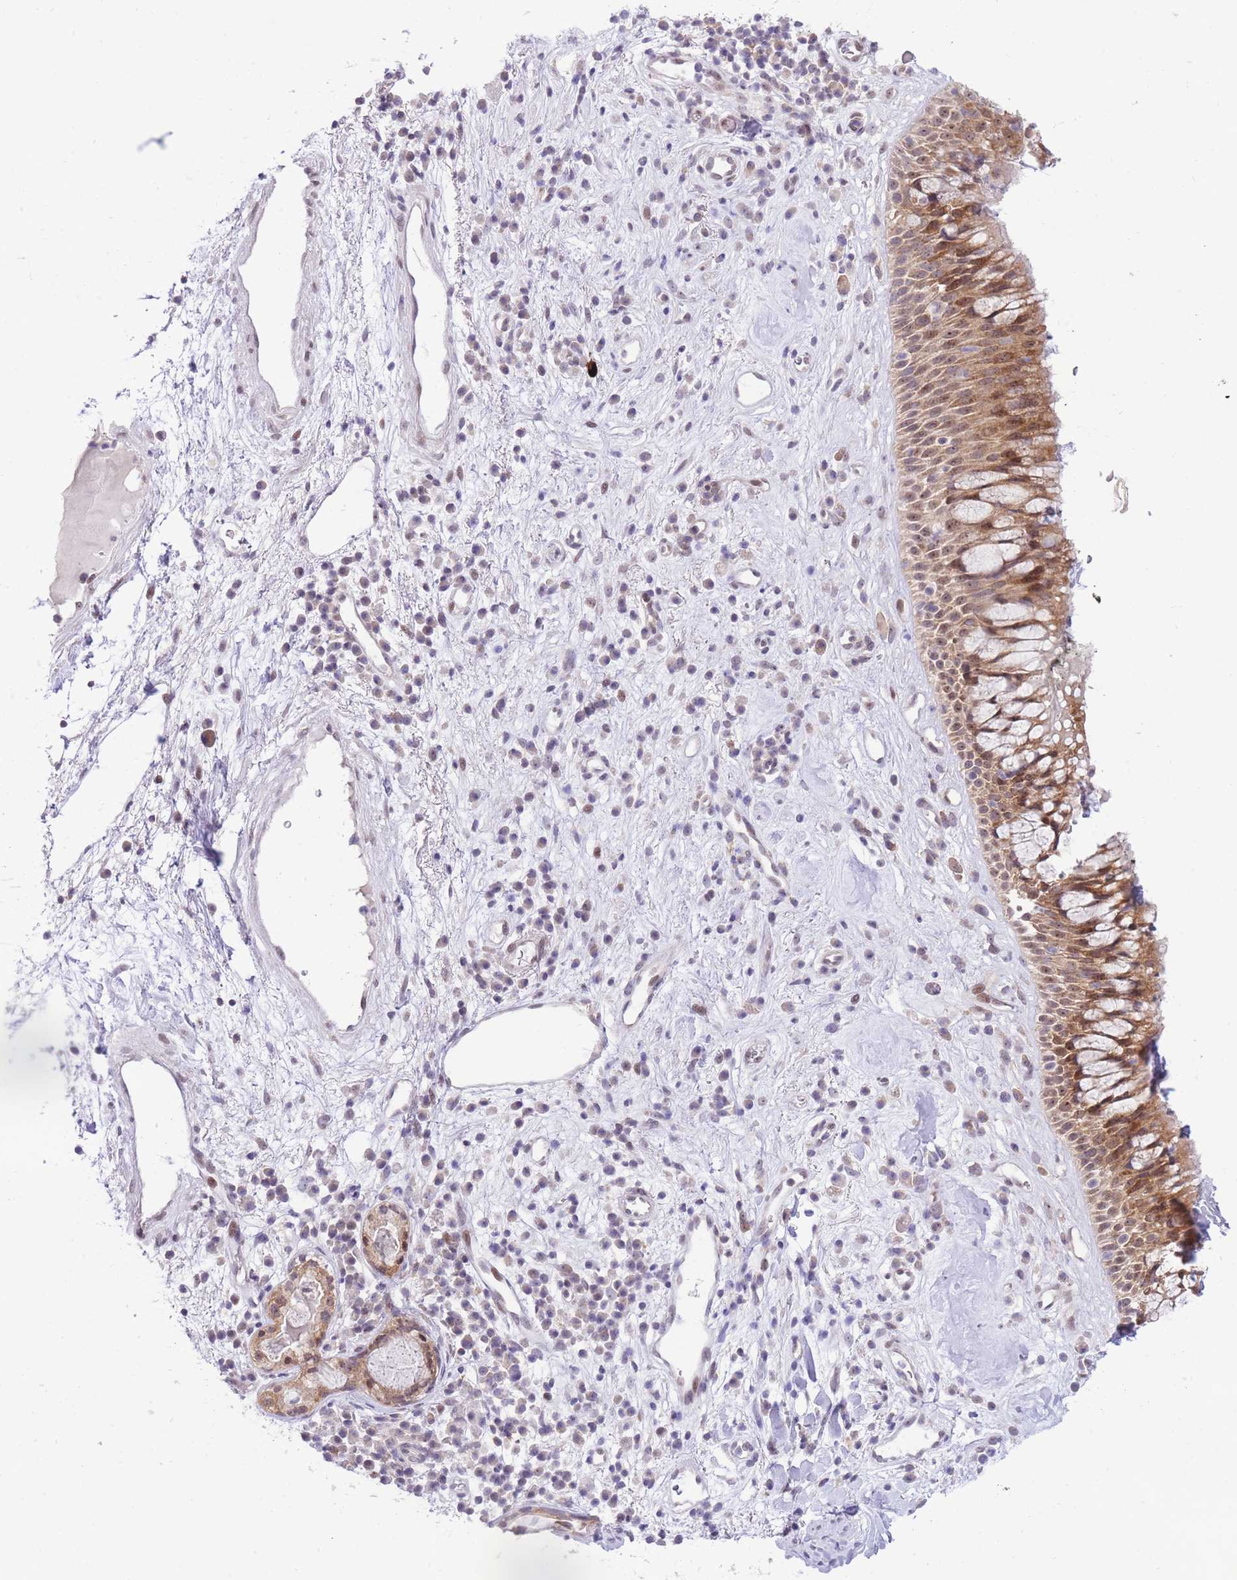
{"staining": {"intensity": "moderate", "quantity": ">75%", "location": "cytoplasmic/membranous,nuclear"}, "tissue": "nasopharynx", "cell_type": "Respiratory epithelial cells", "image_type": "normal", "snomed": [{"axis": "morphology", "description": "Normal tissue, NOS"}, {"axis": "morphology", "description": "Squamous cell carcinoma, NOS"}, {"axis": "topography", "description": "Nasopharynx"}, {"axis": "topography", "description": "Head-Neck"}], "caption": "Immunohistochemistry image of benign human nasopharynx stained for a protein (brown), which demonstrates medium levels of moderate cytoplasmic/membranous,nuclear staining in about >75% of respiratory epithelial cells.", "gene": "STK39", "patient": {"sex": "male", "age": 85}}